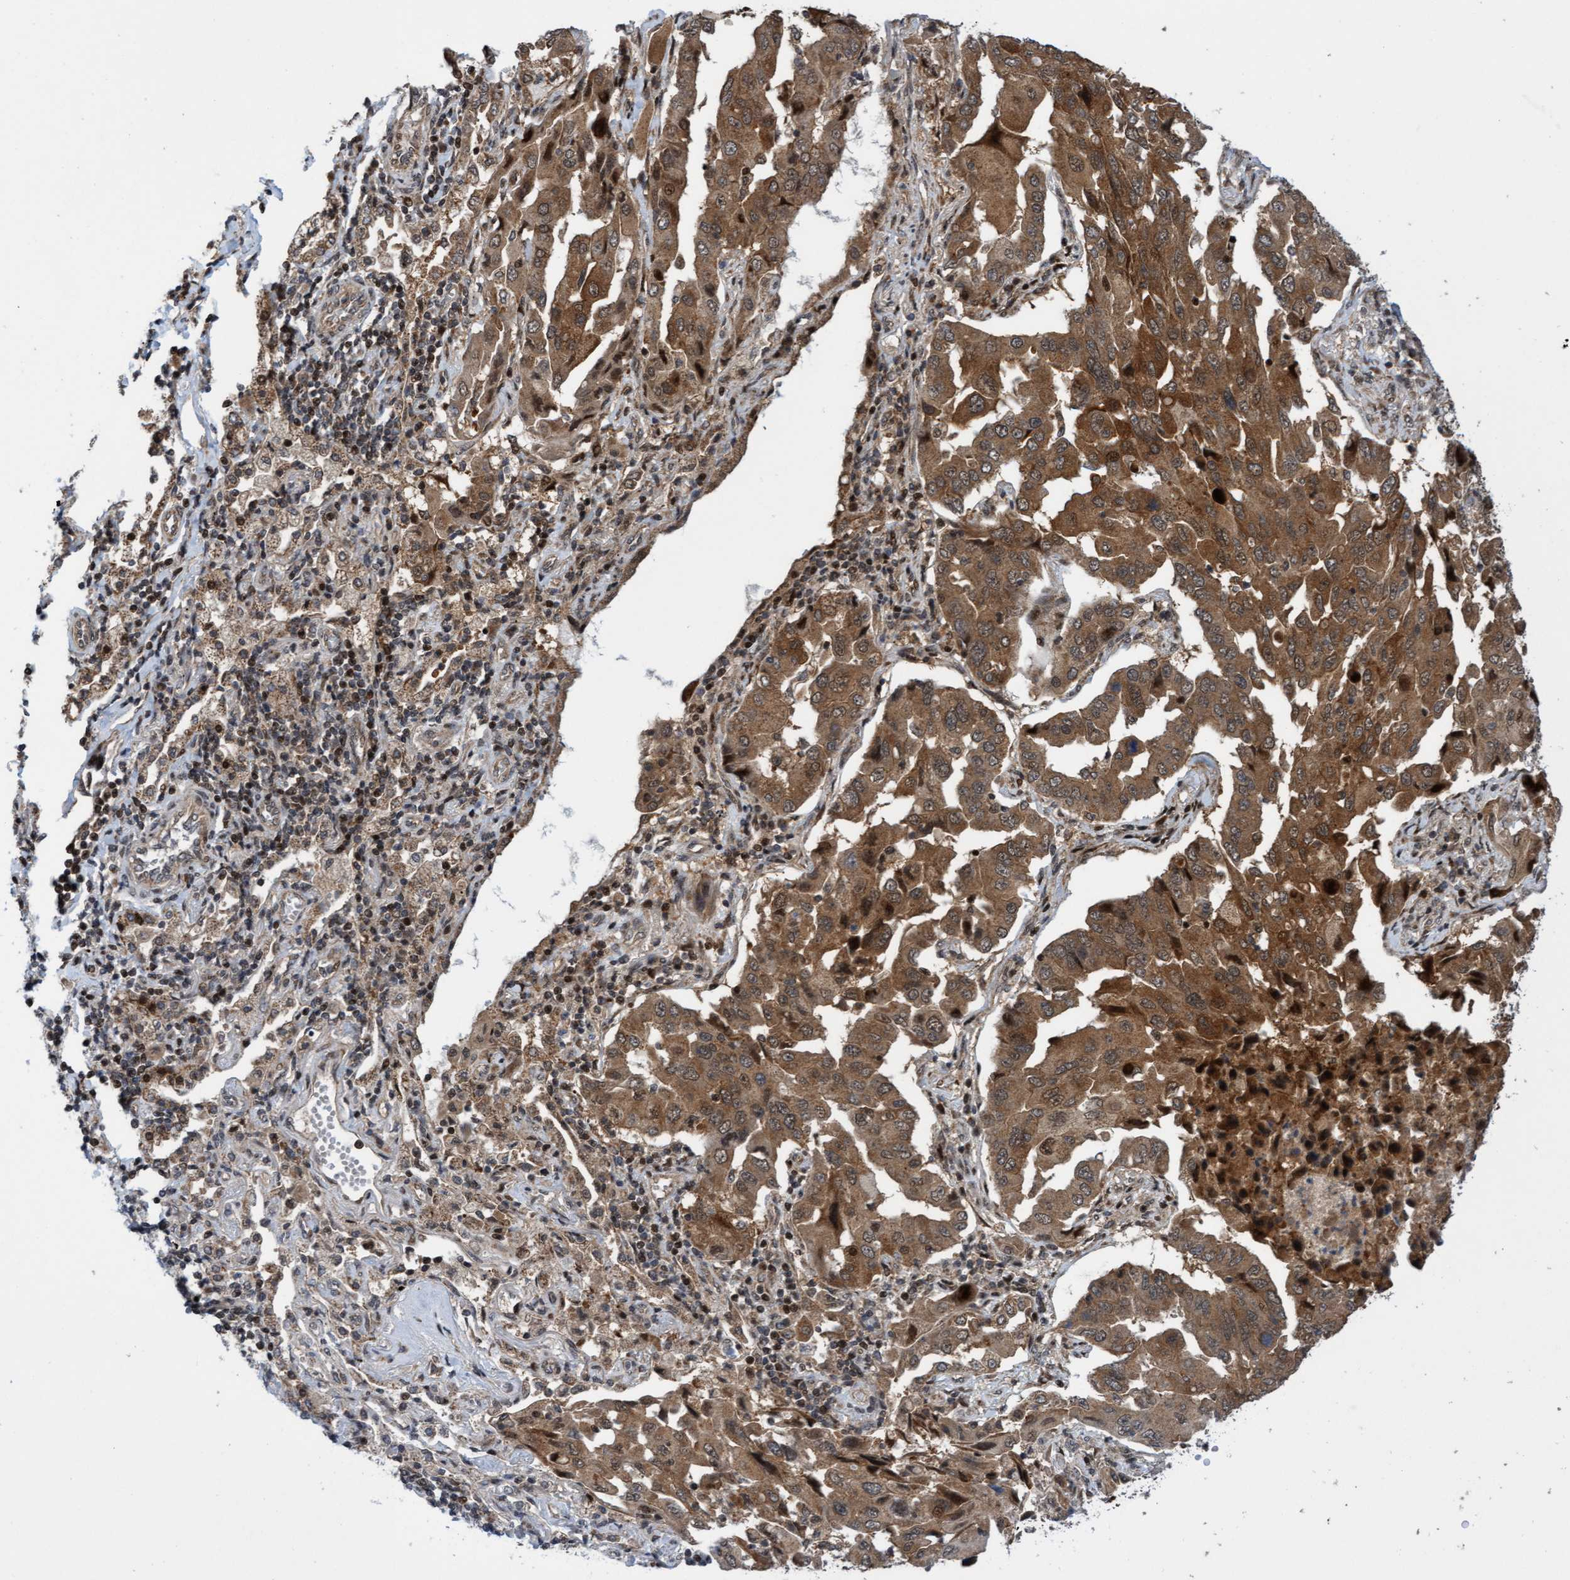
{"staining": {"intensity": "moderate", "quantity": ">75%", "location": "cytoplasmic/membranous"}, "tissue": "lung cancer", "cell_type": "Tumor cells", "image_type": "cancer", "snomed": [{"axis": "morphology", "description": "Adenocarcinoma, NOS"}, {"axis": "topography", "description": "Lung"}], "caption": "Brown immunohistochemical staining in adenocarcinoma (lung) displays moderate cytoplasmic/membranous staining in approximately >75% of tumor cells.", "gene": "ITFG1", "patient": {"sex": "female", "age": 65}}